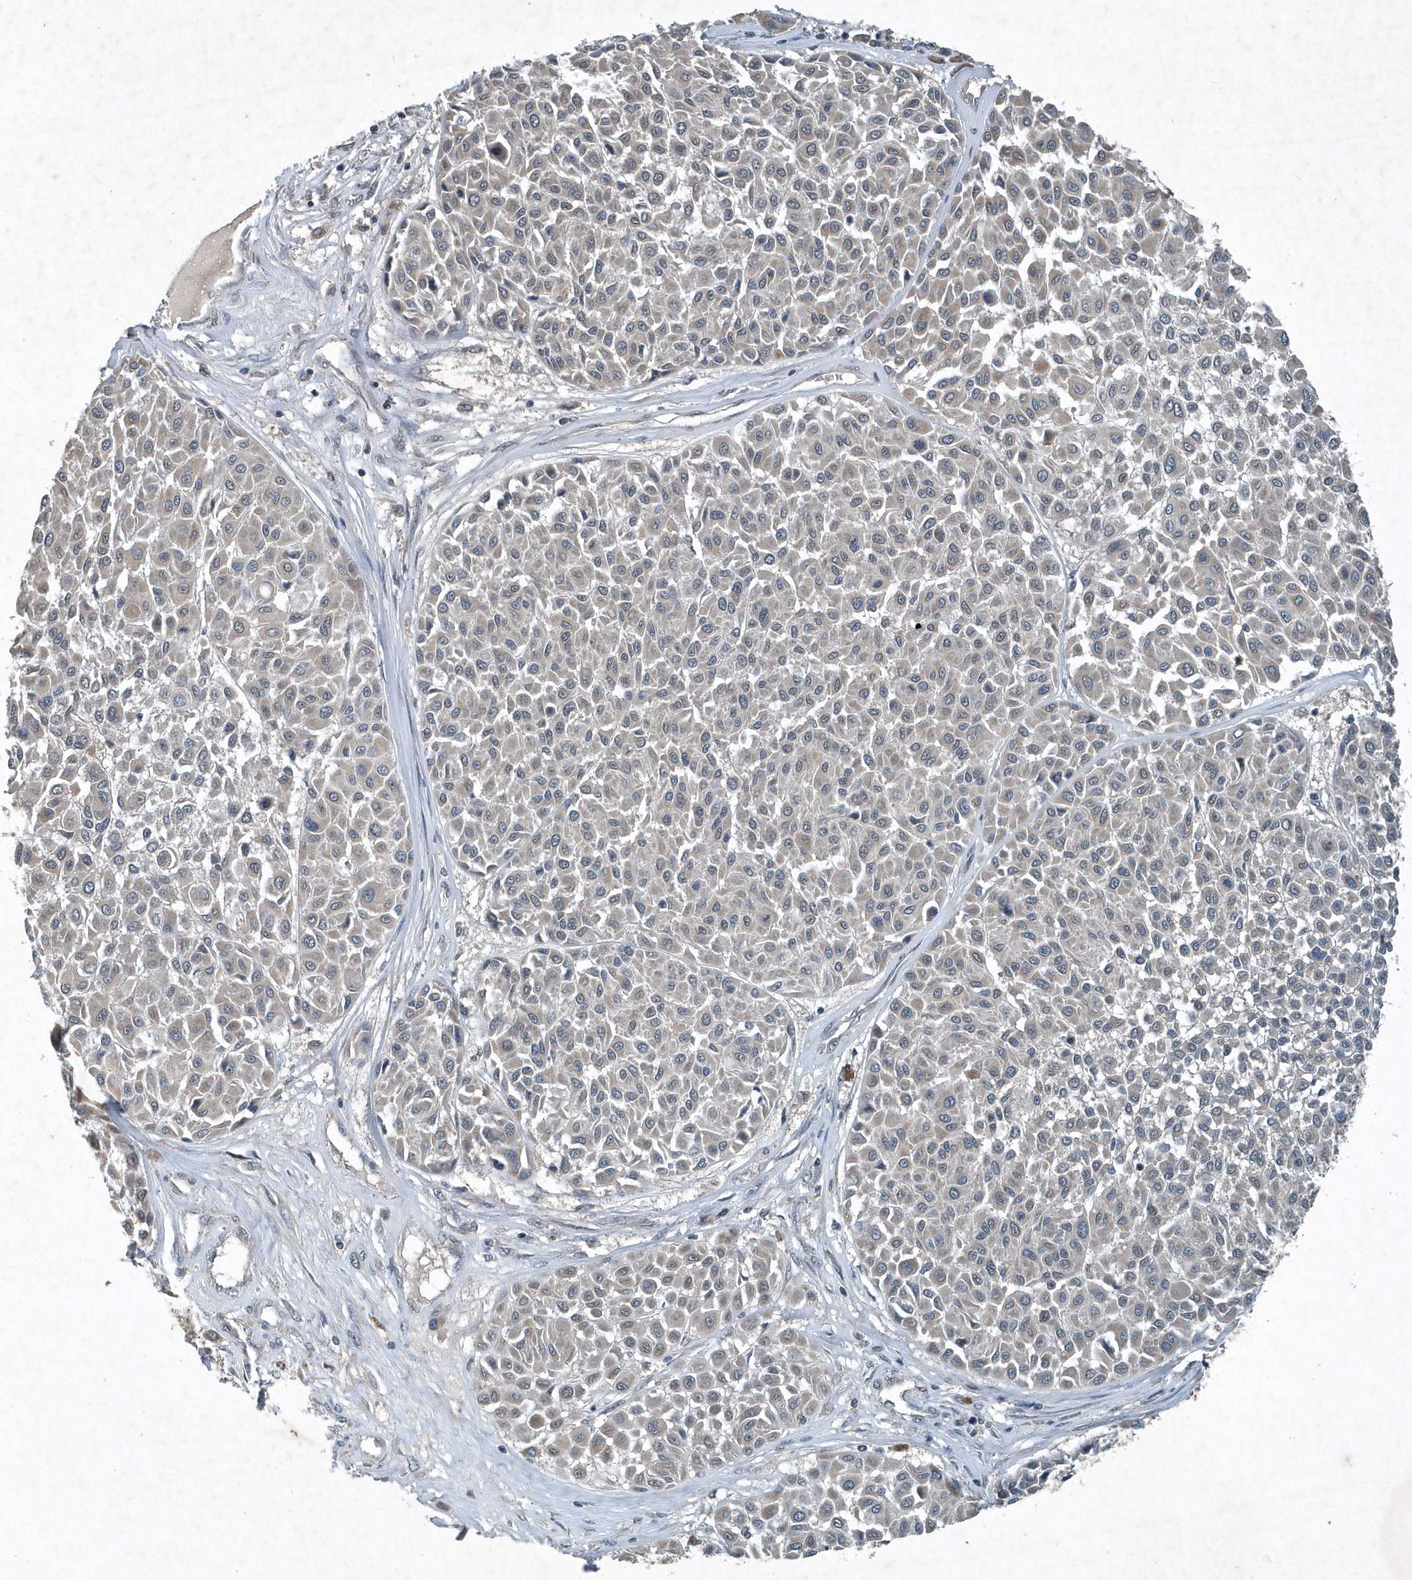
{"staining": {"intensity": "negative", "quantity": "none", "location": "none"}, "tissue": "melanoma", "cell_type": "Tumor cells", "image_type": "cancer", "snomed": [{"axis": "morphology", "description": "Malignant melanoma, Metastatic site"}, {"axis": "topography", "description": "Soft tissue"}], "caption": "Immunohistochemistry micrograph of melanoma stained for a protein (brown), which reveals no staining in tumor cells.", "gene": "SCFD2", "patient": {"sex": "male", "age": 41}}